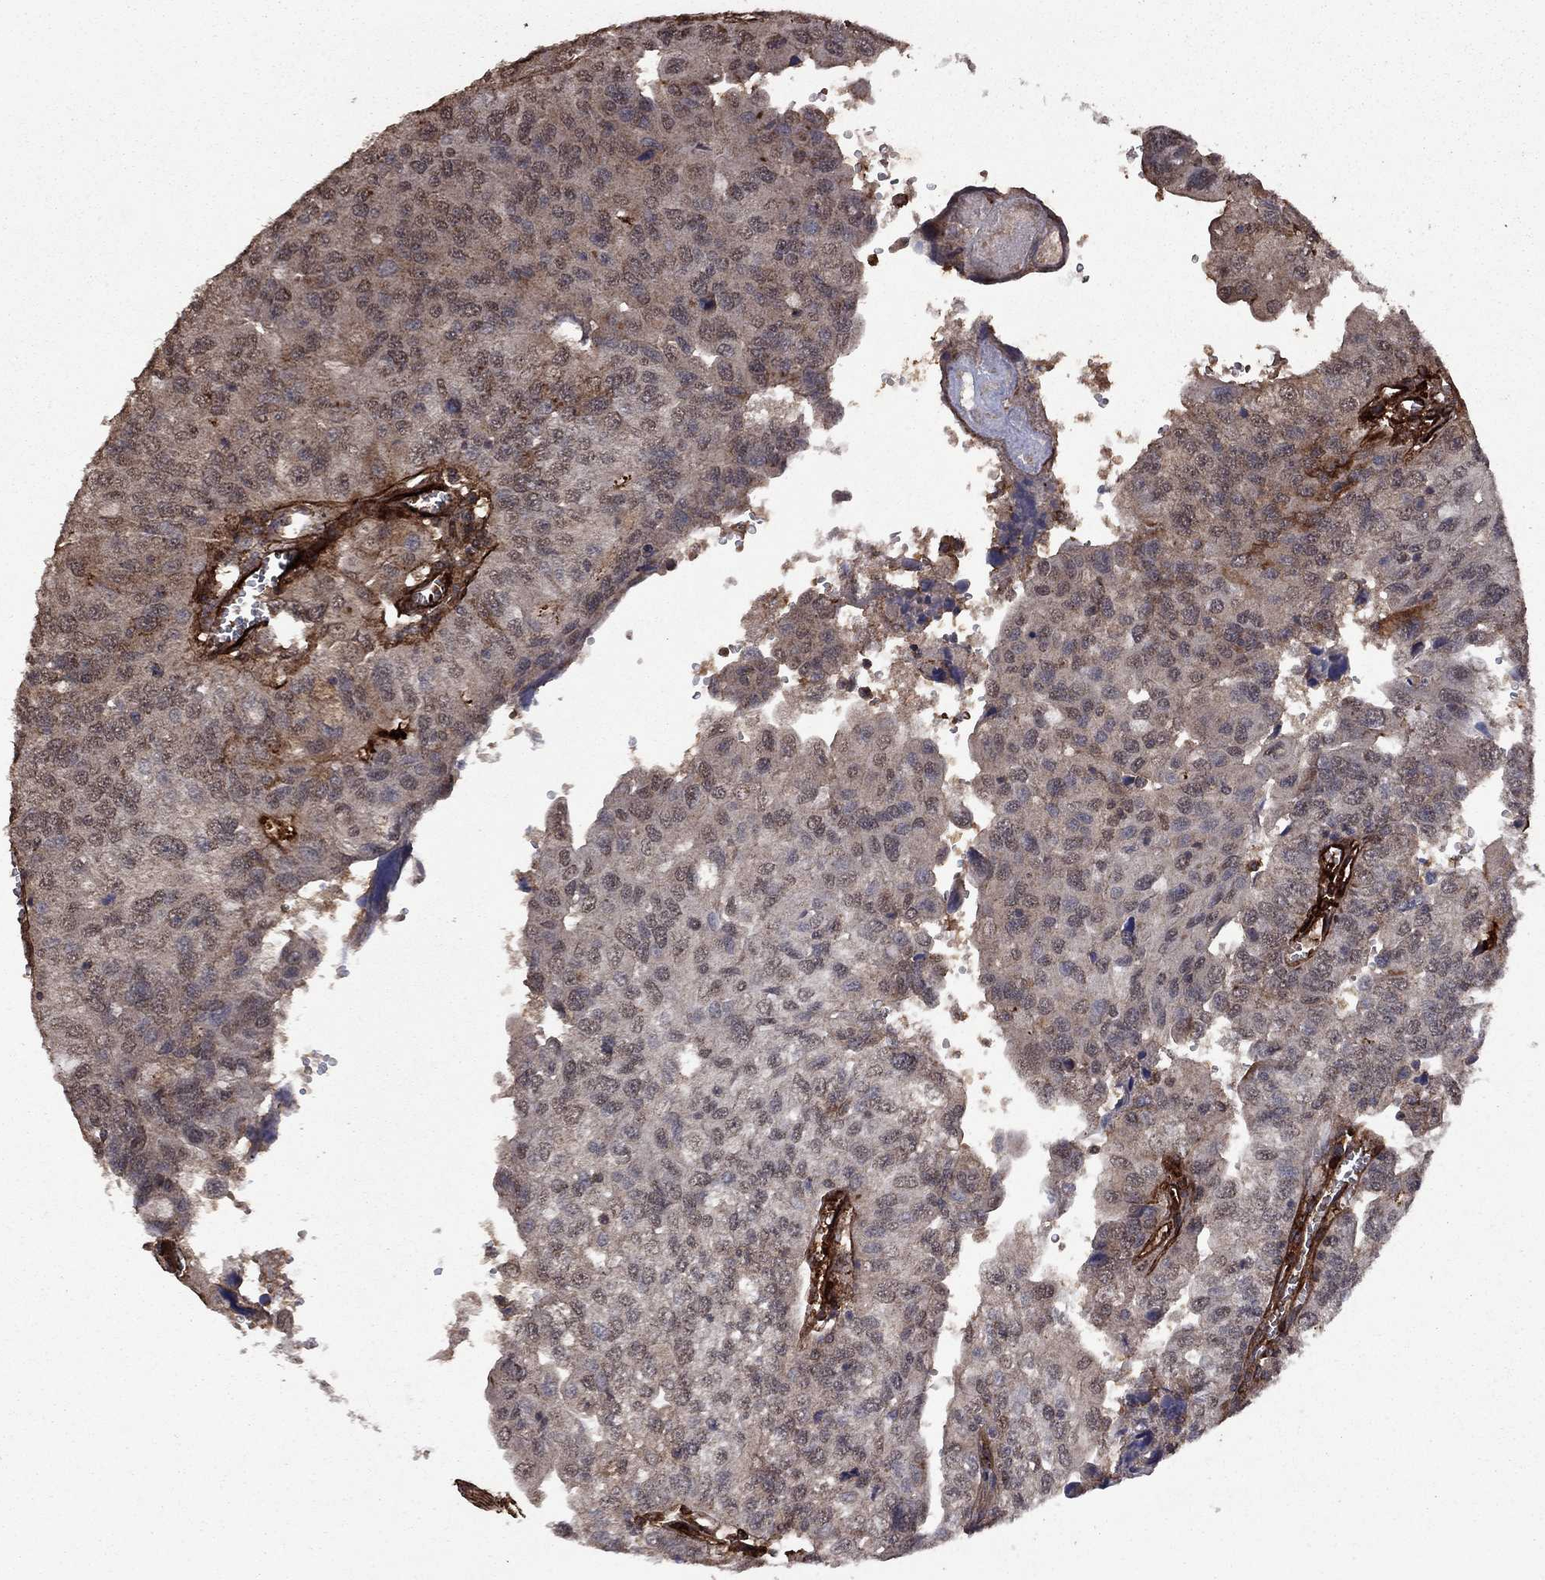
{"staining": {"intensity": "moderate", "quantity": "25%-75%", "location": "cytoplasmic/membranous"}, "tissue": "urothelial cancer", "cell_type": "Tumor cells", "image_type": "cancer", "snomed": [{"axis": "morphology", "description": "Urothelial carcinoma, NOS"}, {"axis": "morphology", "description": "Urothelial carcinoma, High grade"}, {"axis": "topography", "description": "Urinary bladder"}], "caption": "Urothelial cancer stained with a protein marker demonstrates moderate staining in tumor cells.", "gene": "COL18A1", "patient": {"sex": "female", "age": 73}}